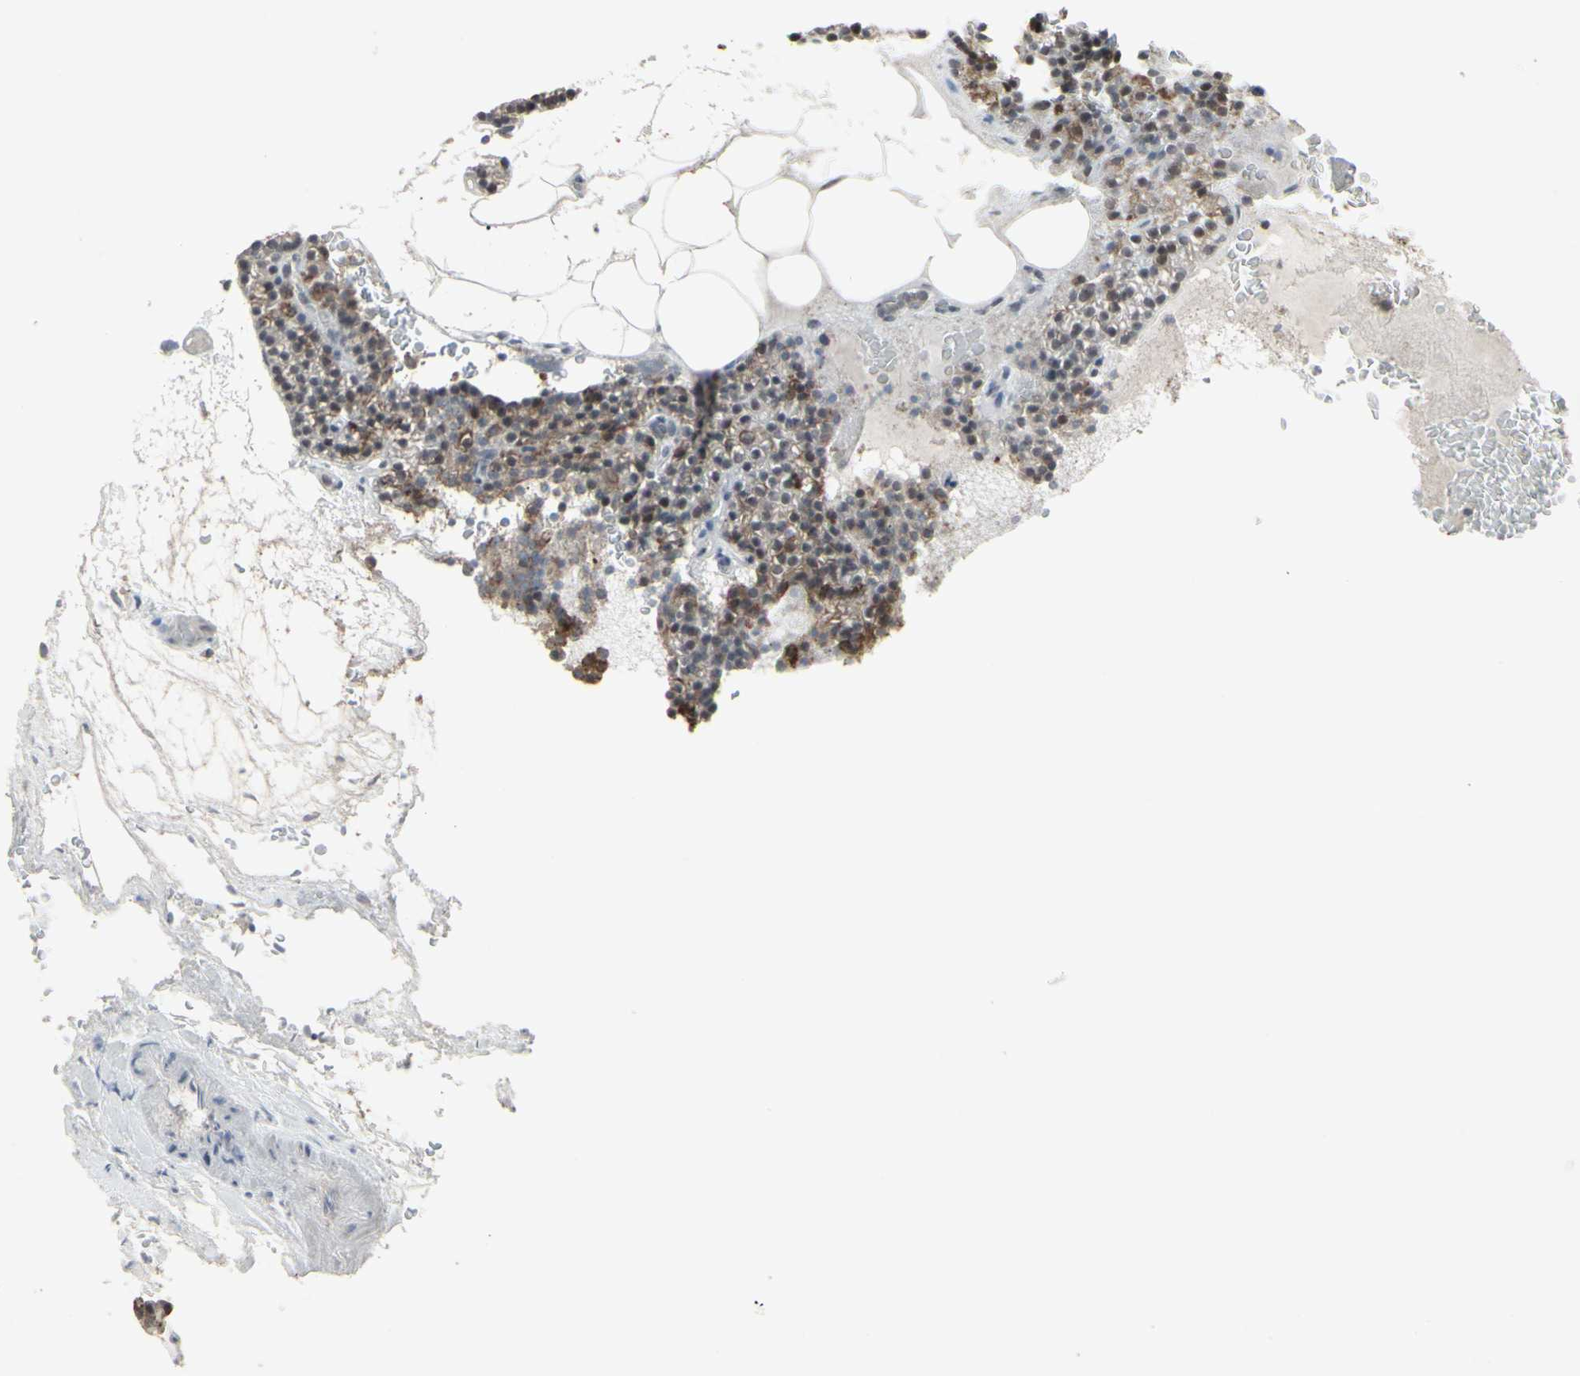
{"staining": {"intensity": "moderate", "quantity": "25%-75%", "location": "cytoplasmic/membranous"}, "tissue": "parathyroid gland", "cell_type": "Glandular cells", "image_type": "normal", "snomed": [{"axis": "morphology", "description": "Normal tissue, NOS"}, {"axis": "morphology", "description": "Hyperplasia, NOS"}, {"axis": "topography", "description": "Parathyroid gland"}], "caption": "Approximately 25%-75% of glandular cells in benign parathyroid gland demonstrate moderate cytoplasmic/membranous protein positivity as visualized by brown immunohistochemical staining.", "gene": "SAMSN1", "patient": {"sex": "male", "age": 44}}